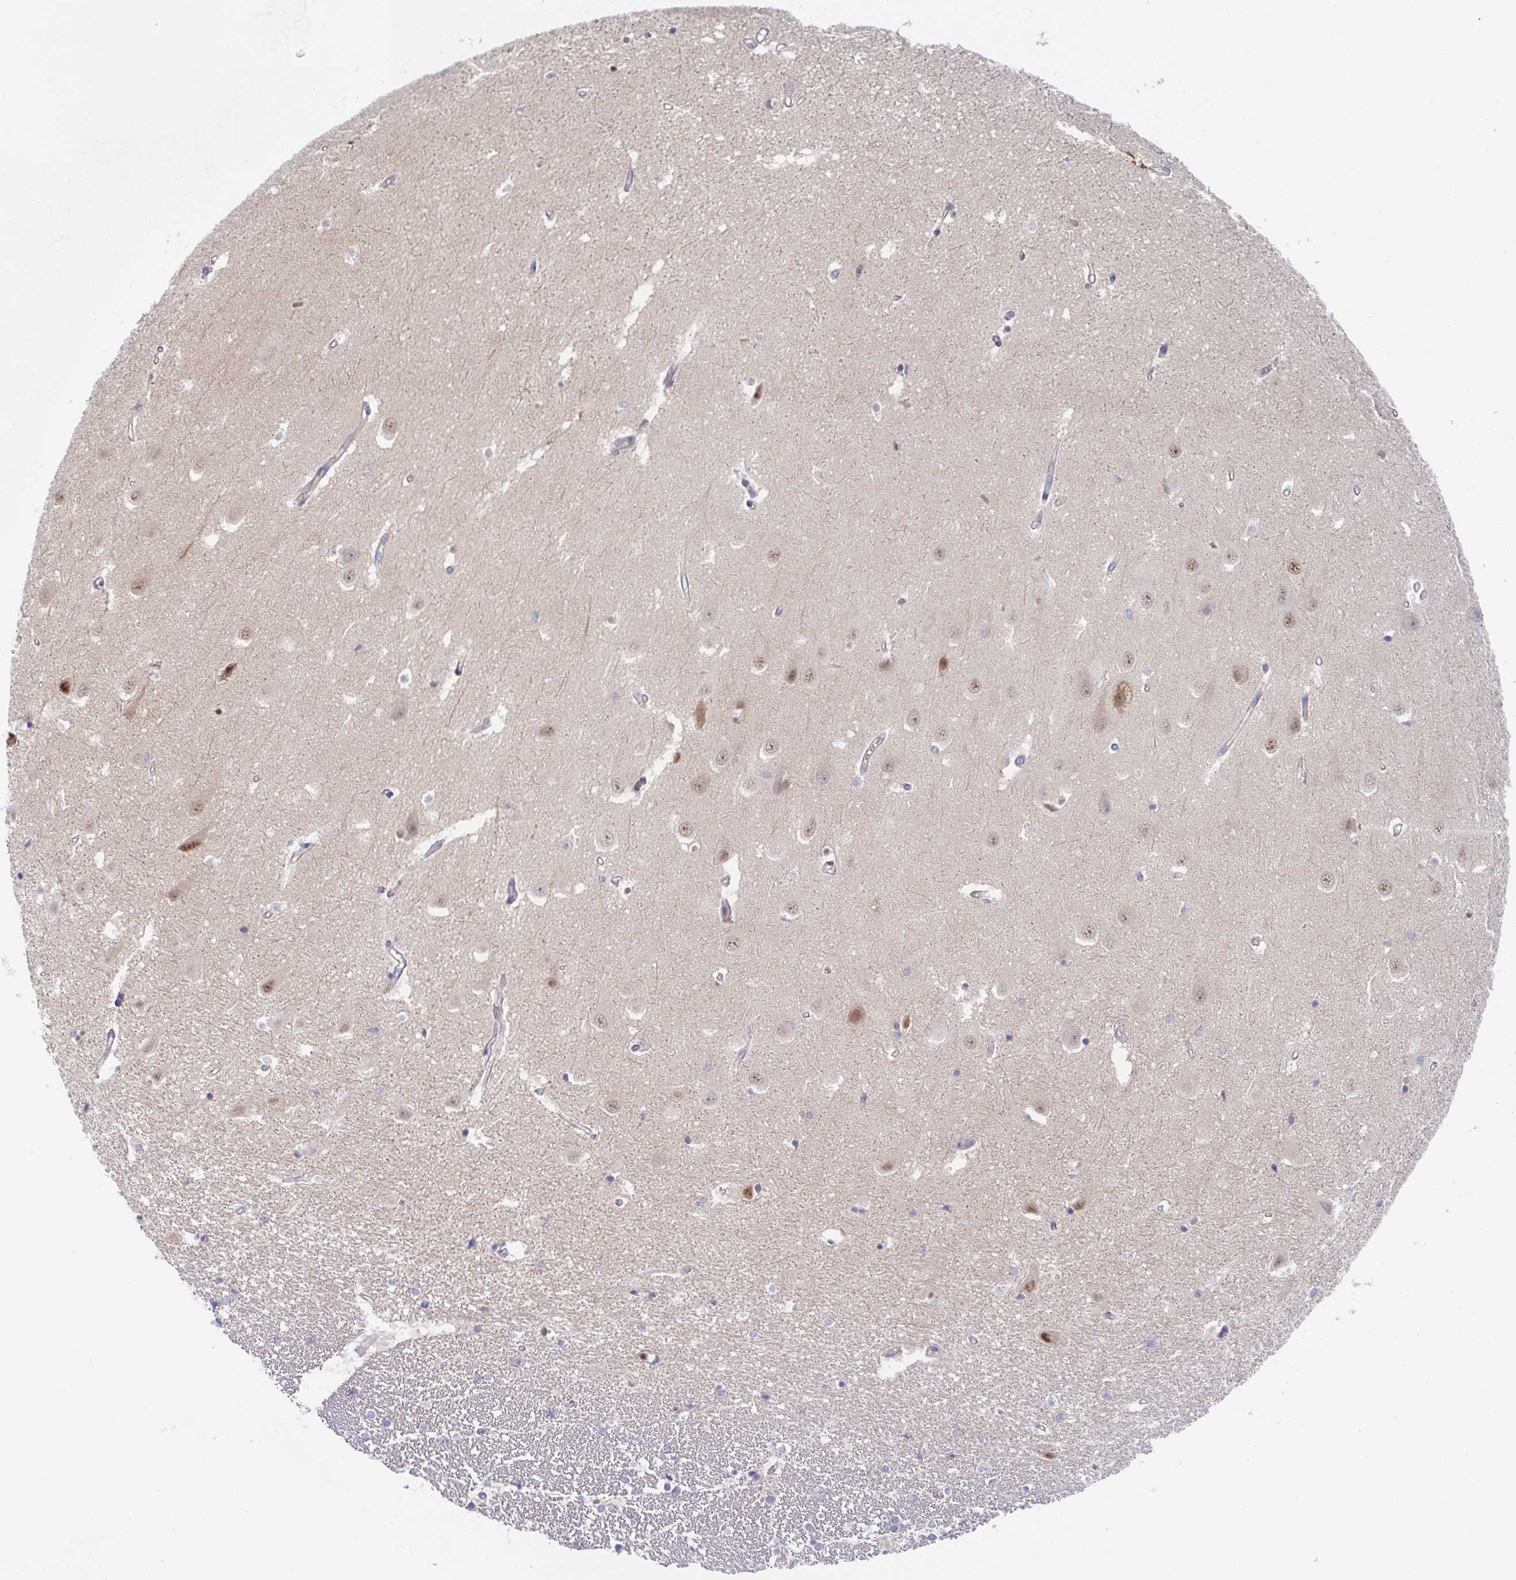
{"staining": {"intensity": "negative", "quantity": "none", "location": "none"}, "tissue": "hippocampus", "cell_type": "Glial cells", "image_type": "normal", "snomed": [{"axis": "morphology", "description": "Normal tissue, NOS"}, {"axis": "topography", "description": "Hippocampus"}], "caption": "Immunohistochemical staining of unremarkable hippocampus shows no significant expression in glial cells. (Brightfield microscopy of DAB IHC at high magnification).", "gene": "AMPD2", "patient": {"sex": "male", "age": 63}}